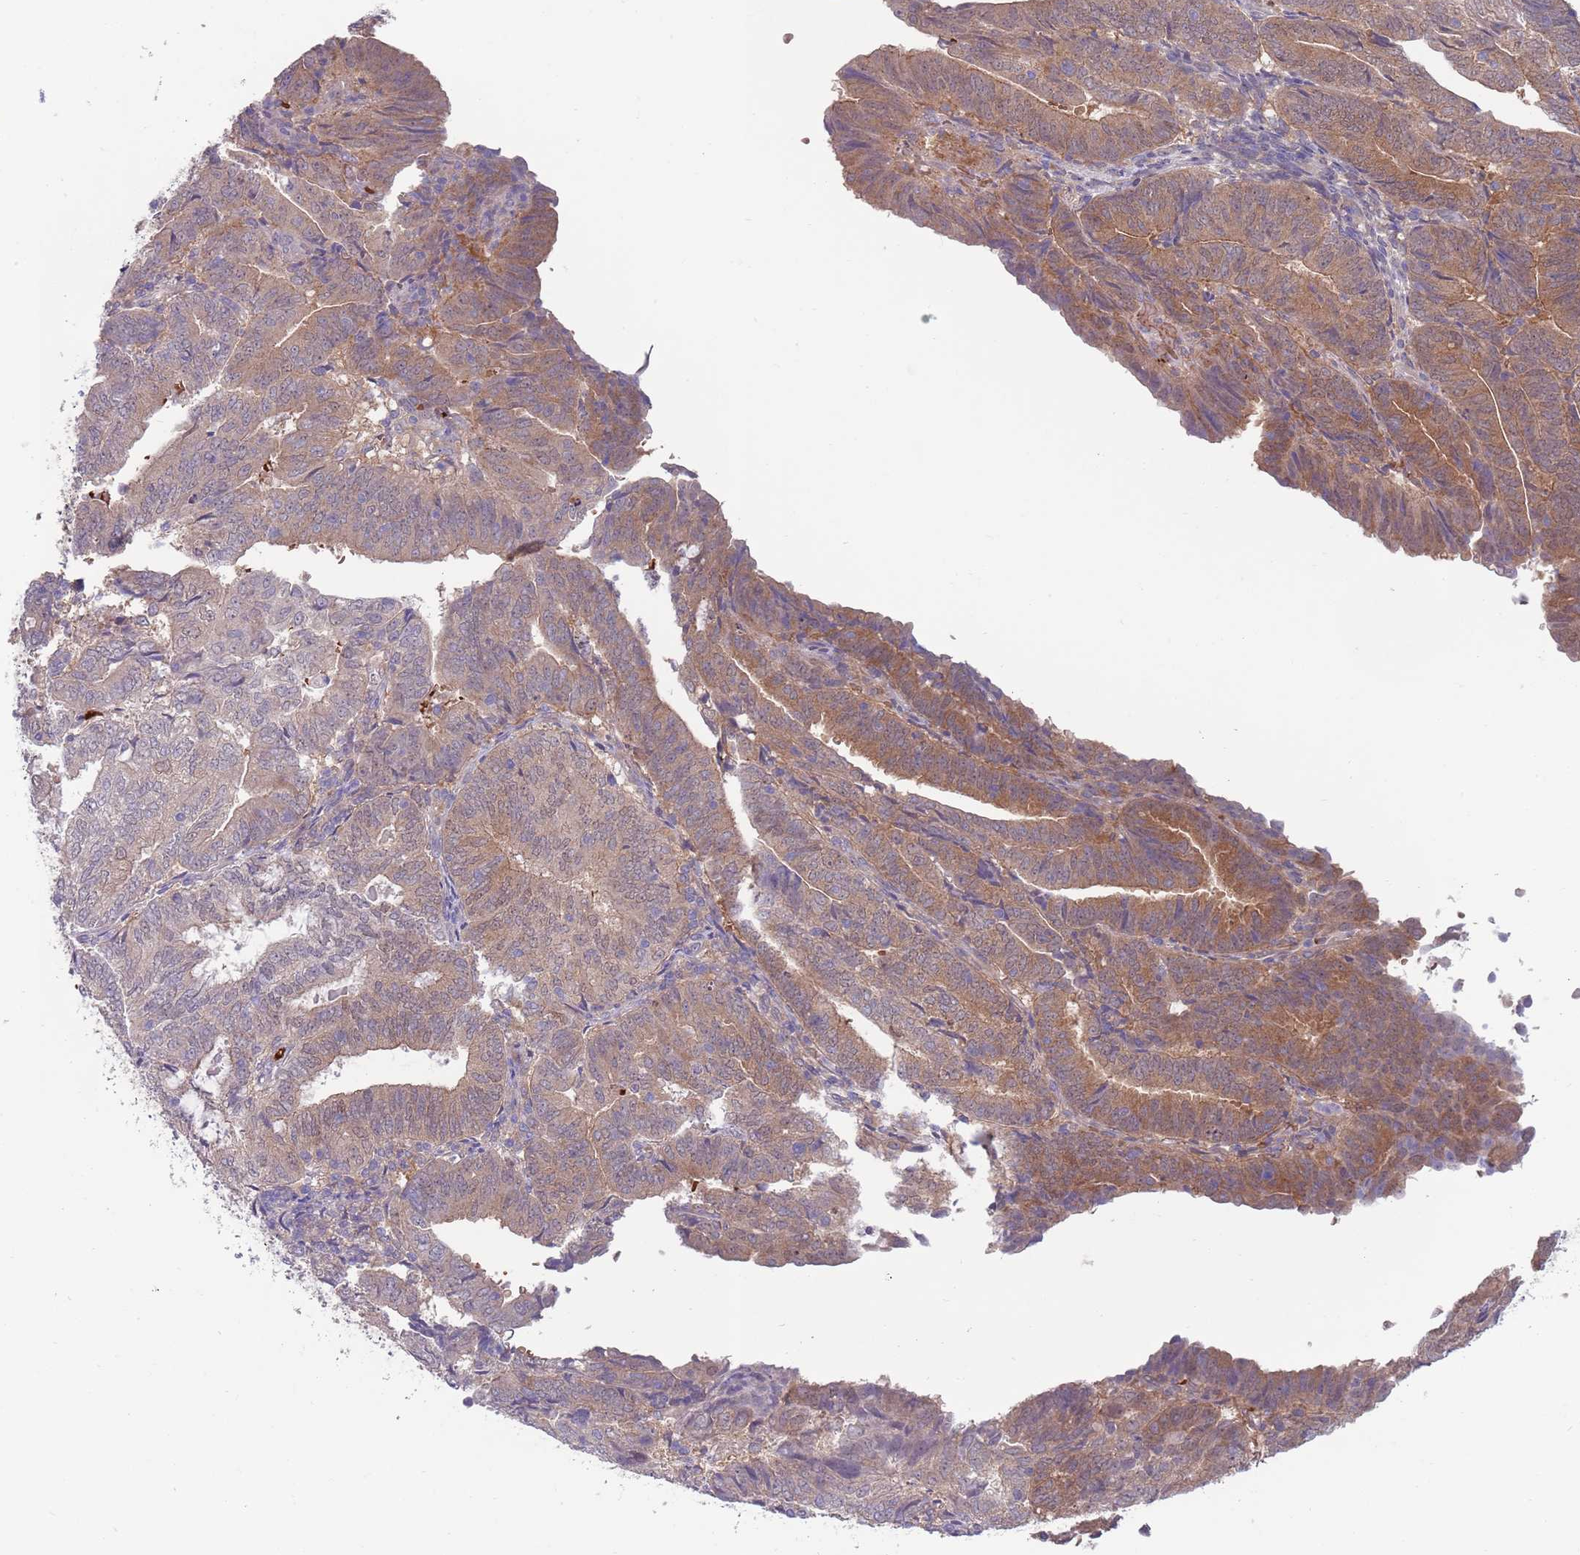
{"staining": {"intensity": "moderate", "quantity": "25%-75%", "location": "cytoplasmic/membranous,nuclear"}, "tissue": "endometrial cancer", "cell_type": "Tumor cells", "image_type": "cancer", "snomed": [{"axis": "morphology", "description": "Adenocarcinoma, NOS"}, {"axis": "topography", "description": "Endometrium"}], "caption": "A photomicrograph showing moderate cytoplasmic/membranous and nuclear staining in about 25%-75% of tumor cells in endometrial cancer (adenocarcinoma), as visualized by brown immunohistochemical staining.", "gene": "CLNS1A", "patient": {"sex": "female", "age": 70}}